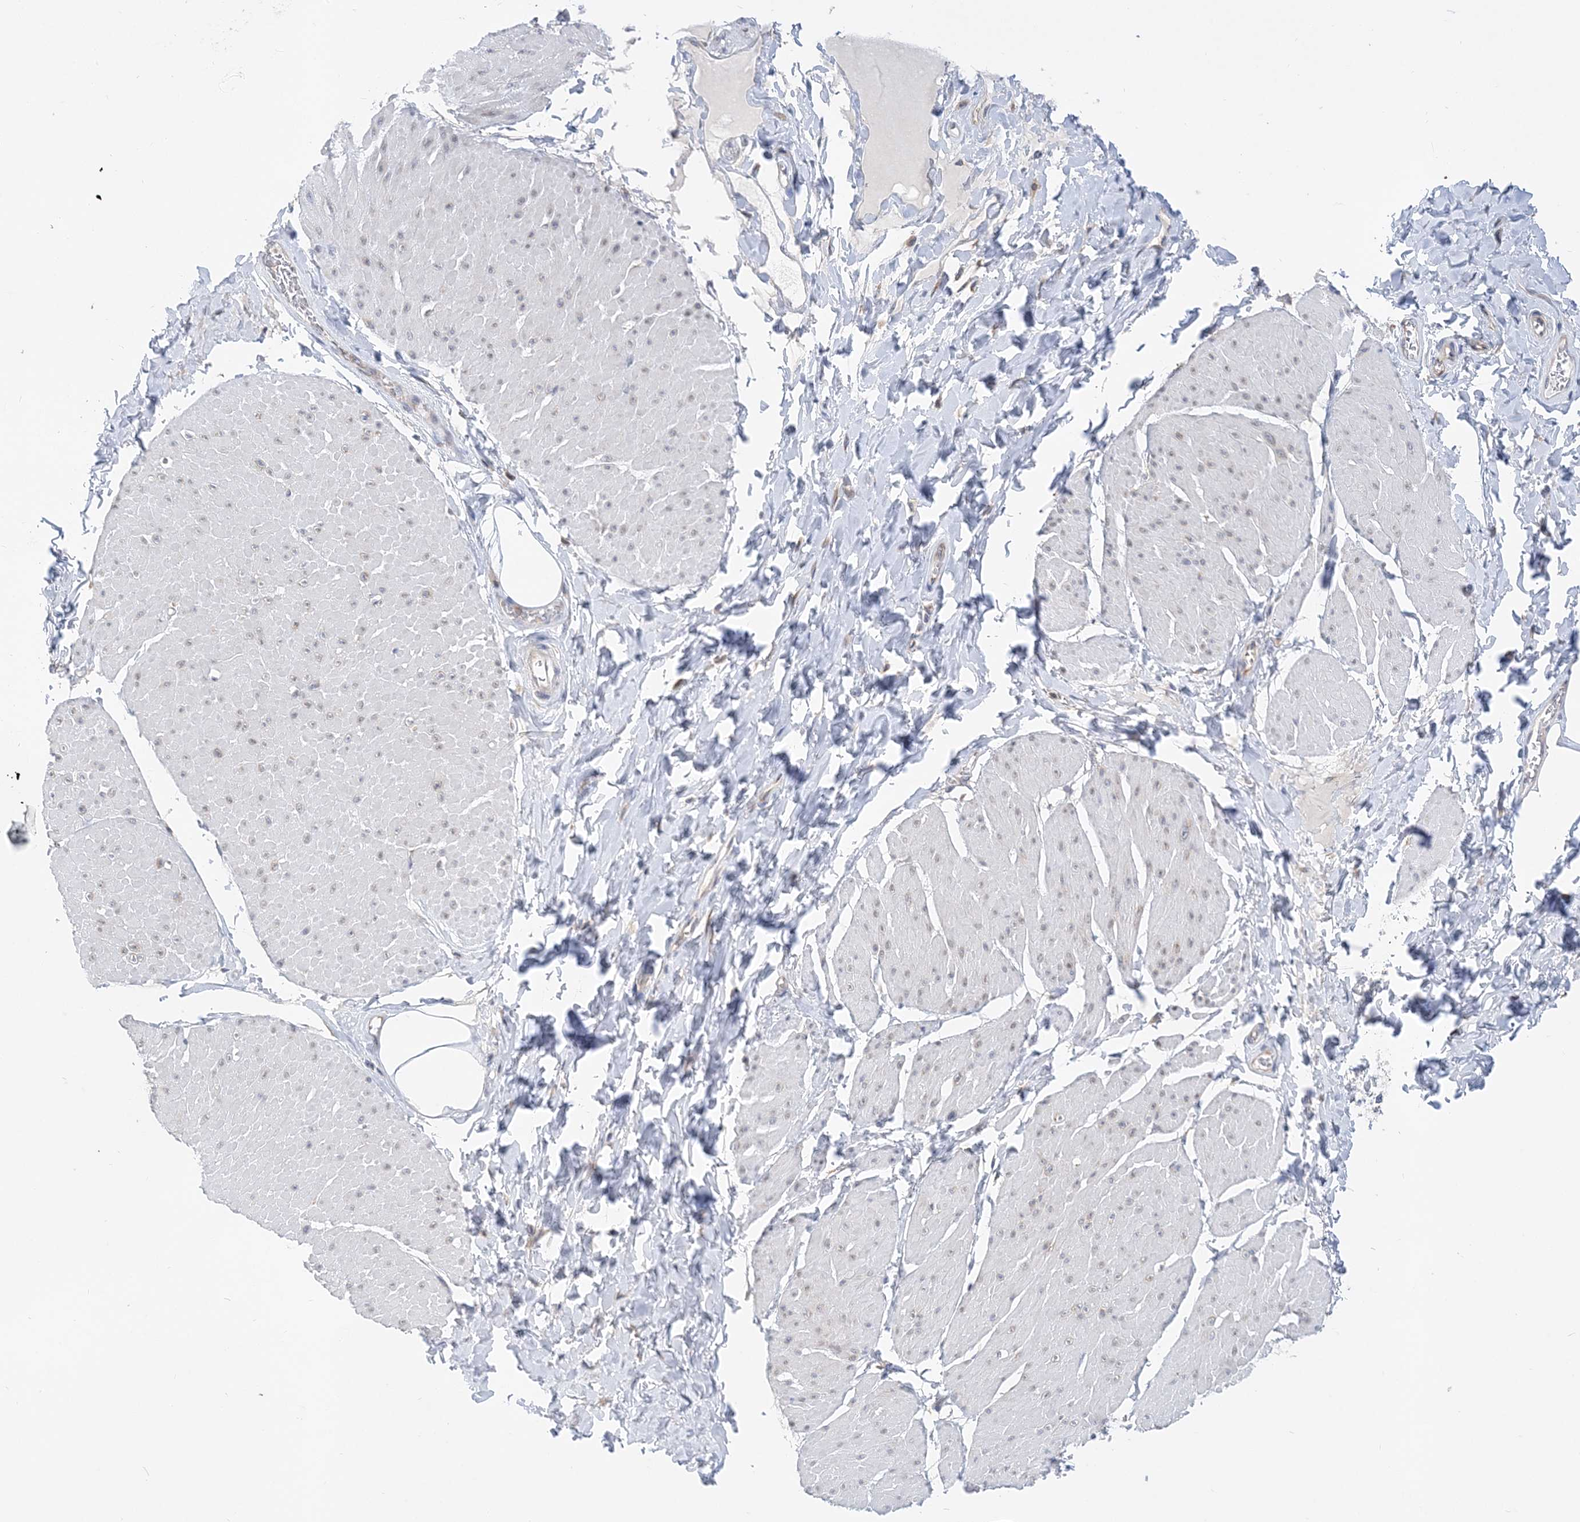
{"staining": {"intensity": "negative", "quantity": "none", "location": "none"}, "tissue": "smooth muscle", "cell_type": "Smooth muscle cells", "image_type": "normal", "snomed": [{"axis": "morphology", "description": "Urothelial carcinoma, High grade"}, {"axis": "topography", "description": "Urinary bladder"}], "caption": "High power microscopy image of an immunohistochemistry (IHC) micrograph of benign smooth muscle, revealing no significant positivity in smooth muscle cells.", "gene": "LARP4B", "patient": {"sex": "male", "age": 46}}